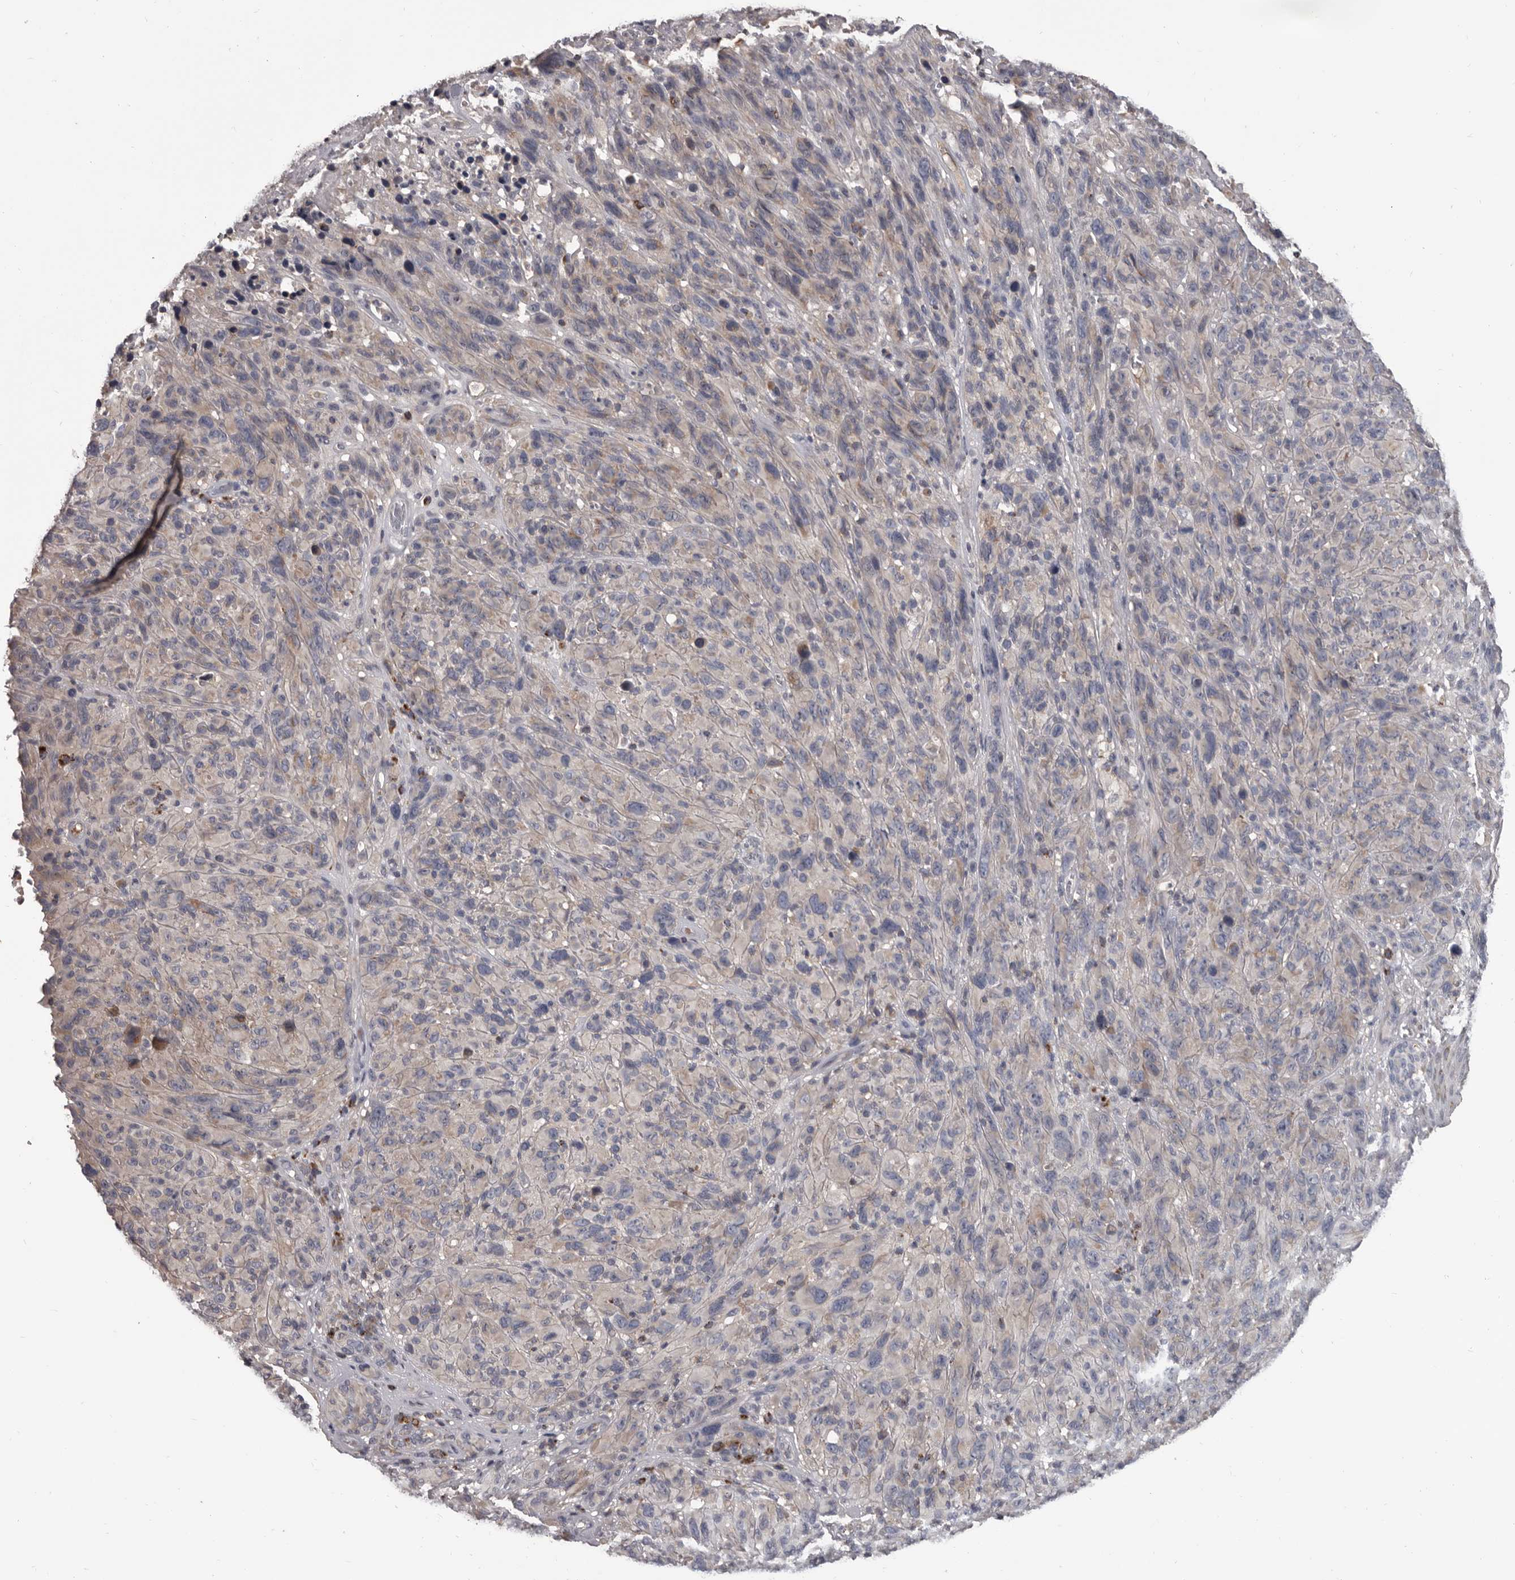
{"staining": {"intensity": "negative", "quantity": "none", "location": "none"}, "tissue": "melanoma", "cell_type": "Tumor cells", "image_type": "cancer", "snomed": [{"axis": "morphology", "description": "Malignant melanoma, NOS"}, {"axis": "topography", "description": "Skin of head"}], "caption": "This is an IHC image of malignant melanoma. There is no staining in tumor cells.", "gene": "ALDH5A1", "patient": {"sex": "male", "age": 96}}